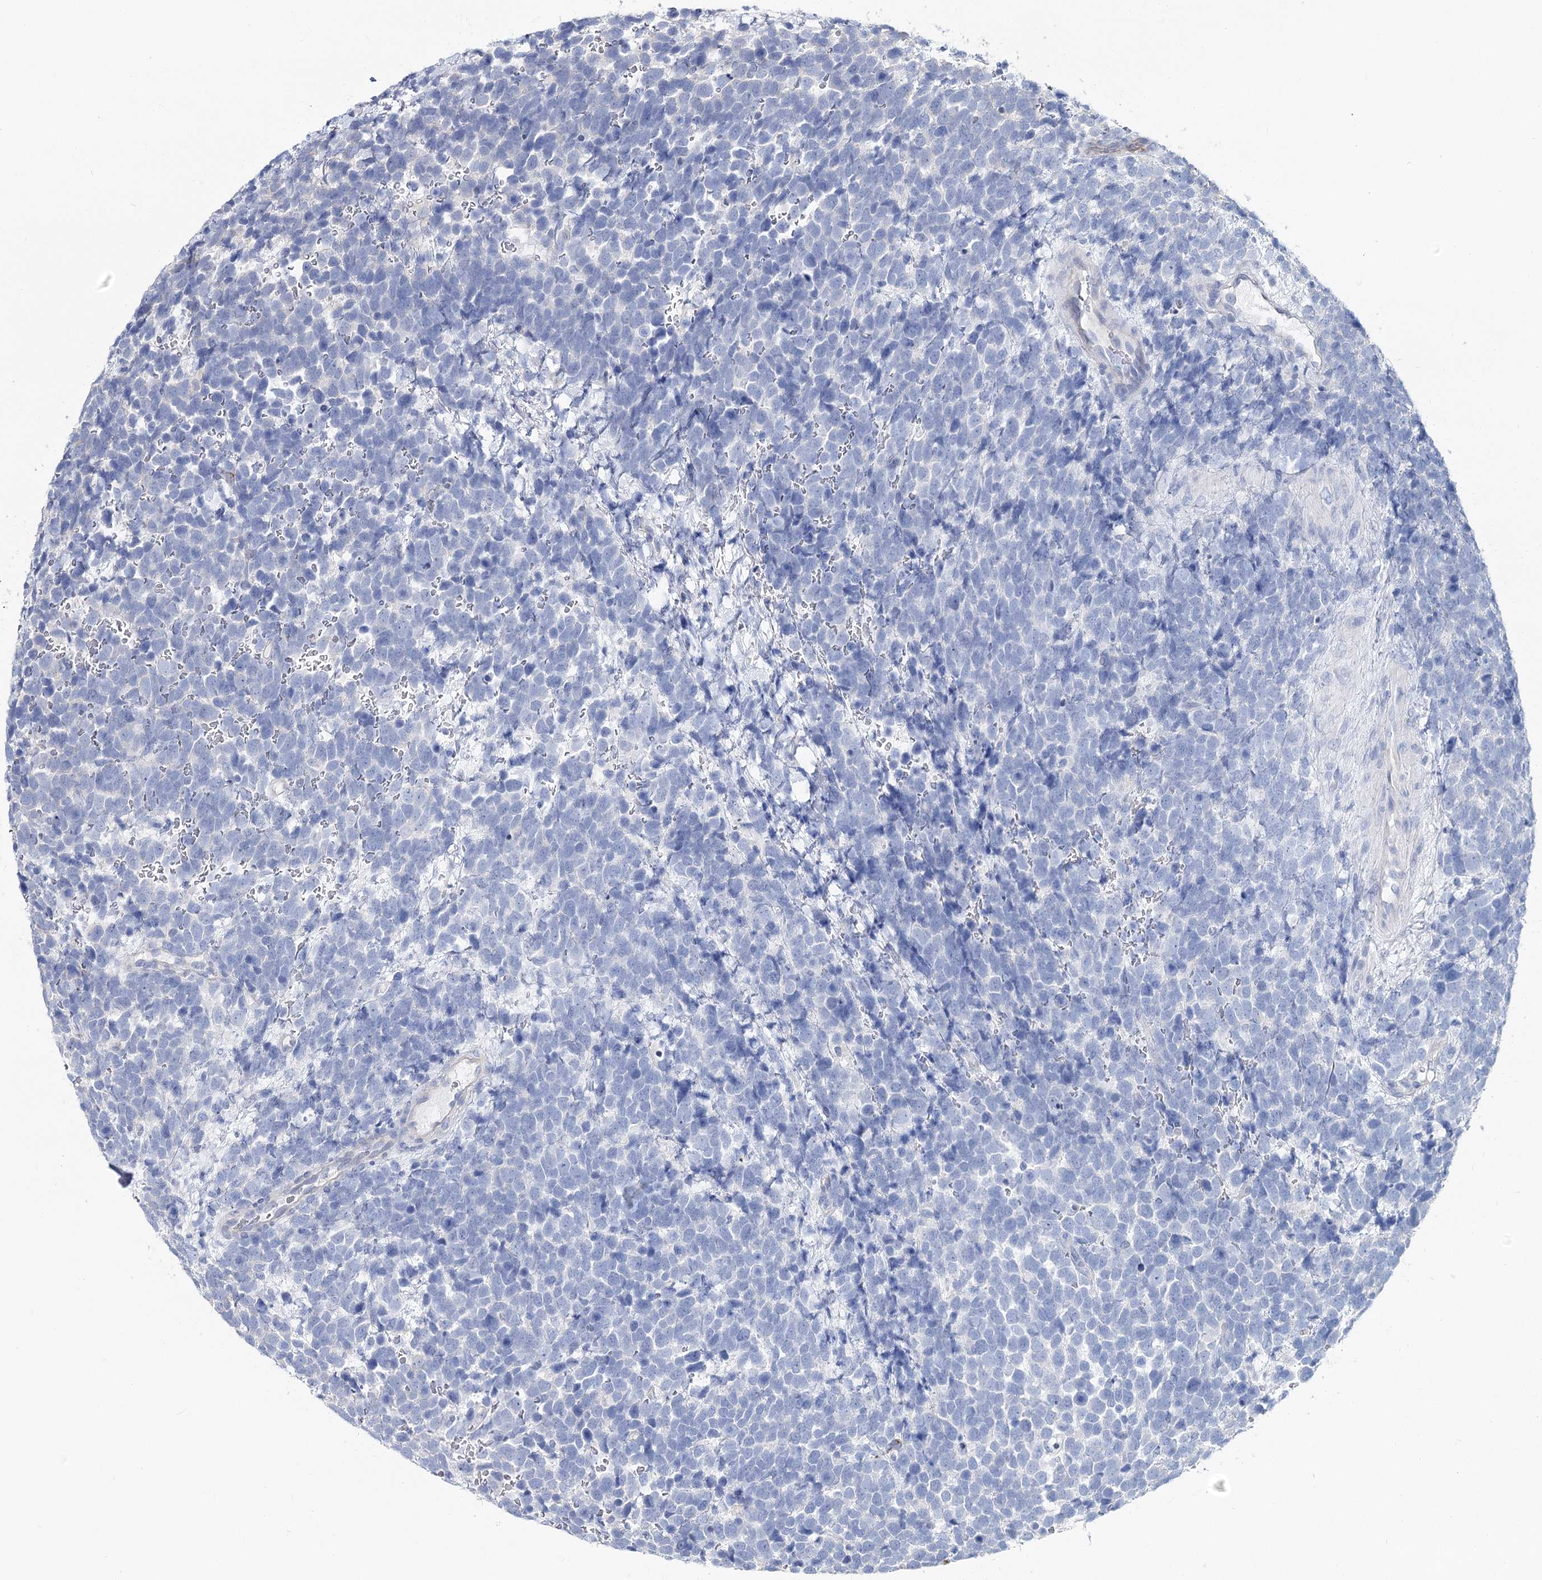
{"staining": {"intensity": "negative", "quantity": "none", "location": "none"}, "tissue": "urothelial cancer", "cell_type": "Tumor cells", "image_type": "cancer", "snomed": [{"axis": "morphology", "description": "Urothelial carcinoma, High grade"}, {"axis": "topography", "description": "Urinary bladder"}], "caption": "Immunohistochemical staining of human urothelial cancer reveals no significant positivity in tumor cells. The staining is performed using DAB (3,3'-diaminobenzidine) brown chromogen with nuclei counter-stained in using hematoxylin.", "gene": "UGP2", "patient": {"sex": "female", "age": 82}}